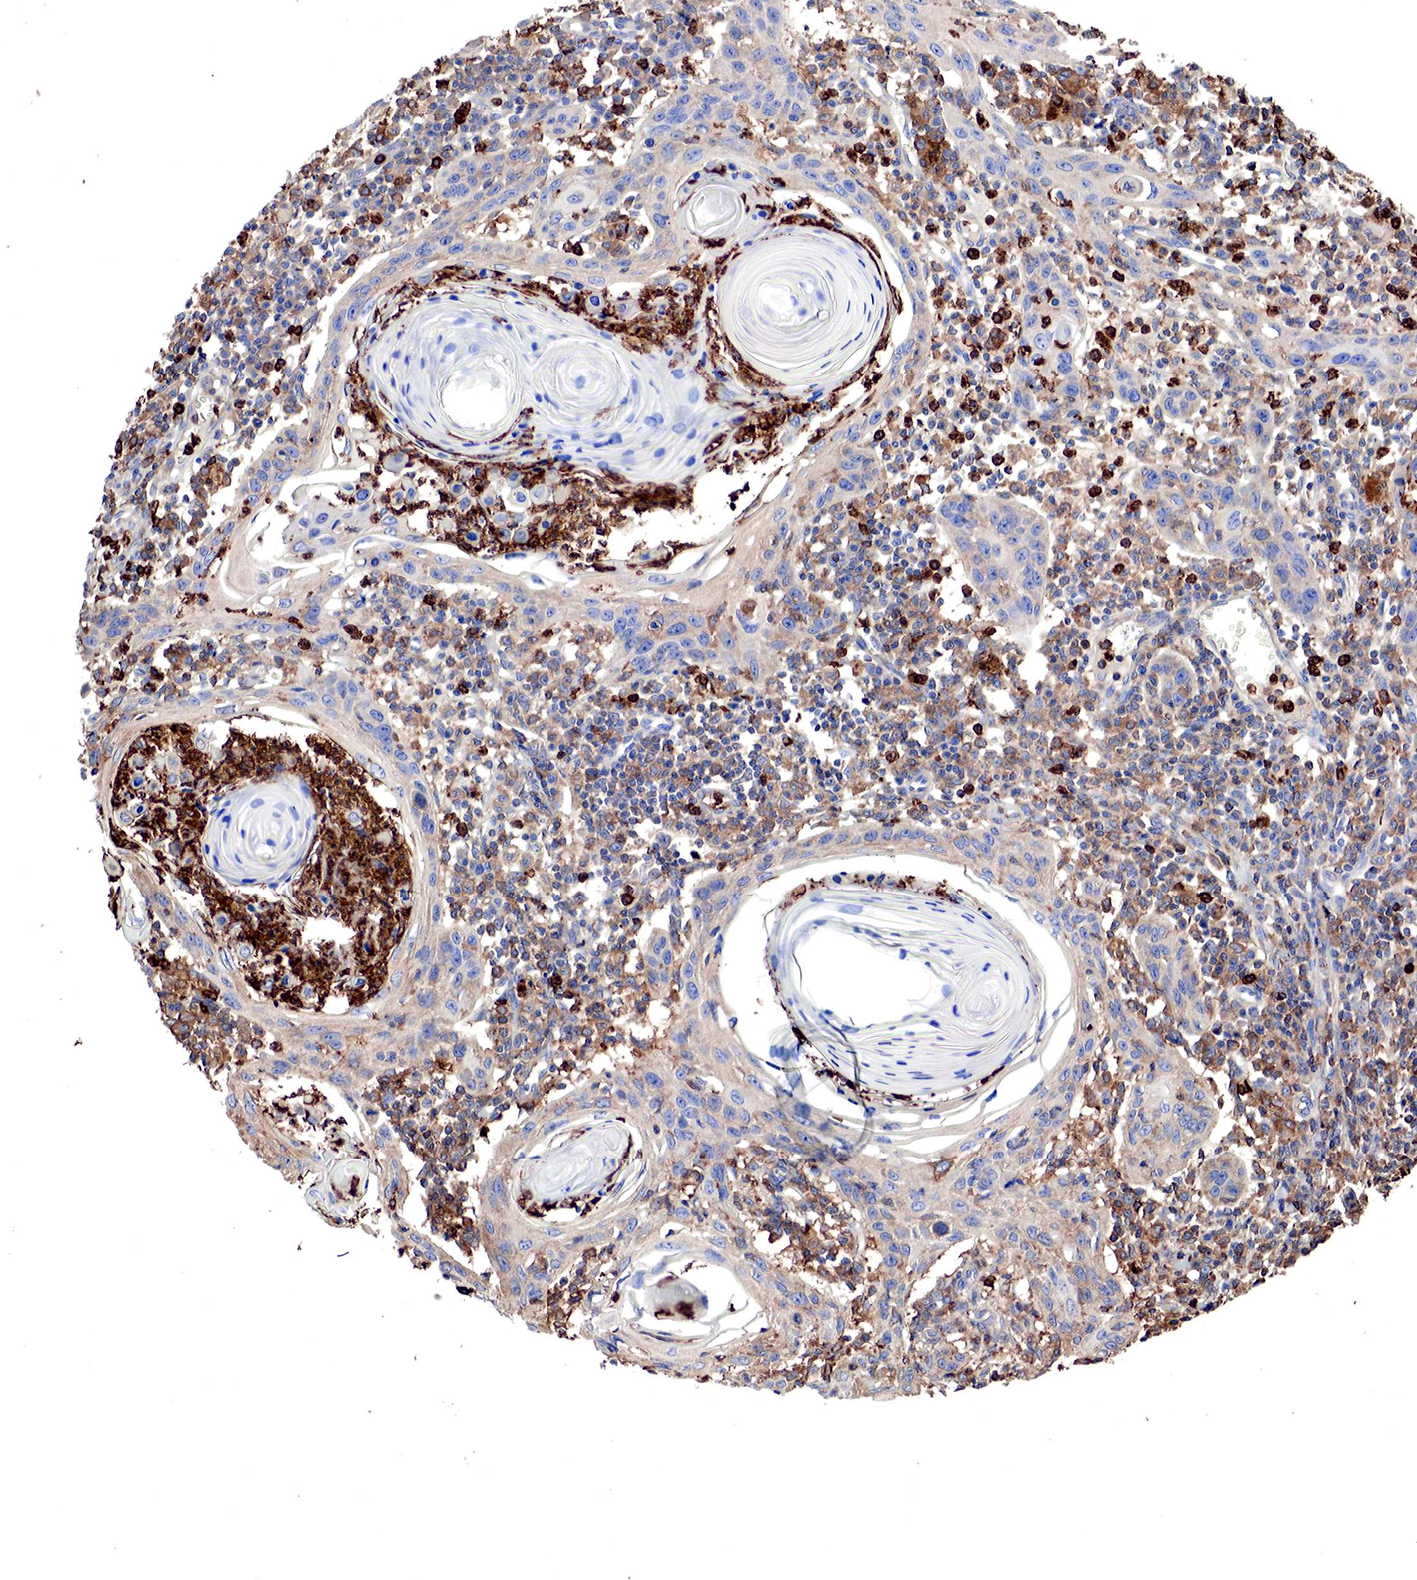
{"staining": {"intensity": "weak", "quantity": ">75%", "location": "cytoplasmic/membranous"}, "tissue": "skin cancer", "cell_type": "Tumor cells", "image_type": "cancer", "snomed": [{"axis": "morphology", "description": "Squamous cell carcinoma, NOS"}, {"axis": "topography", "description": "Skin"}], "caption": "Skin squamous cell carcinoma stained for a protein (brown) displays weak cytoplasmic/membranous positive expression in approximately >75% of tumor cells.", "gene": "G6PD", "patient": {"sex": "female", "age": 74}}